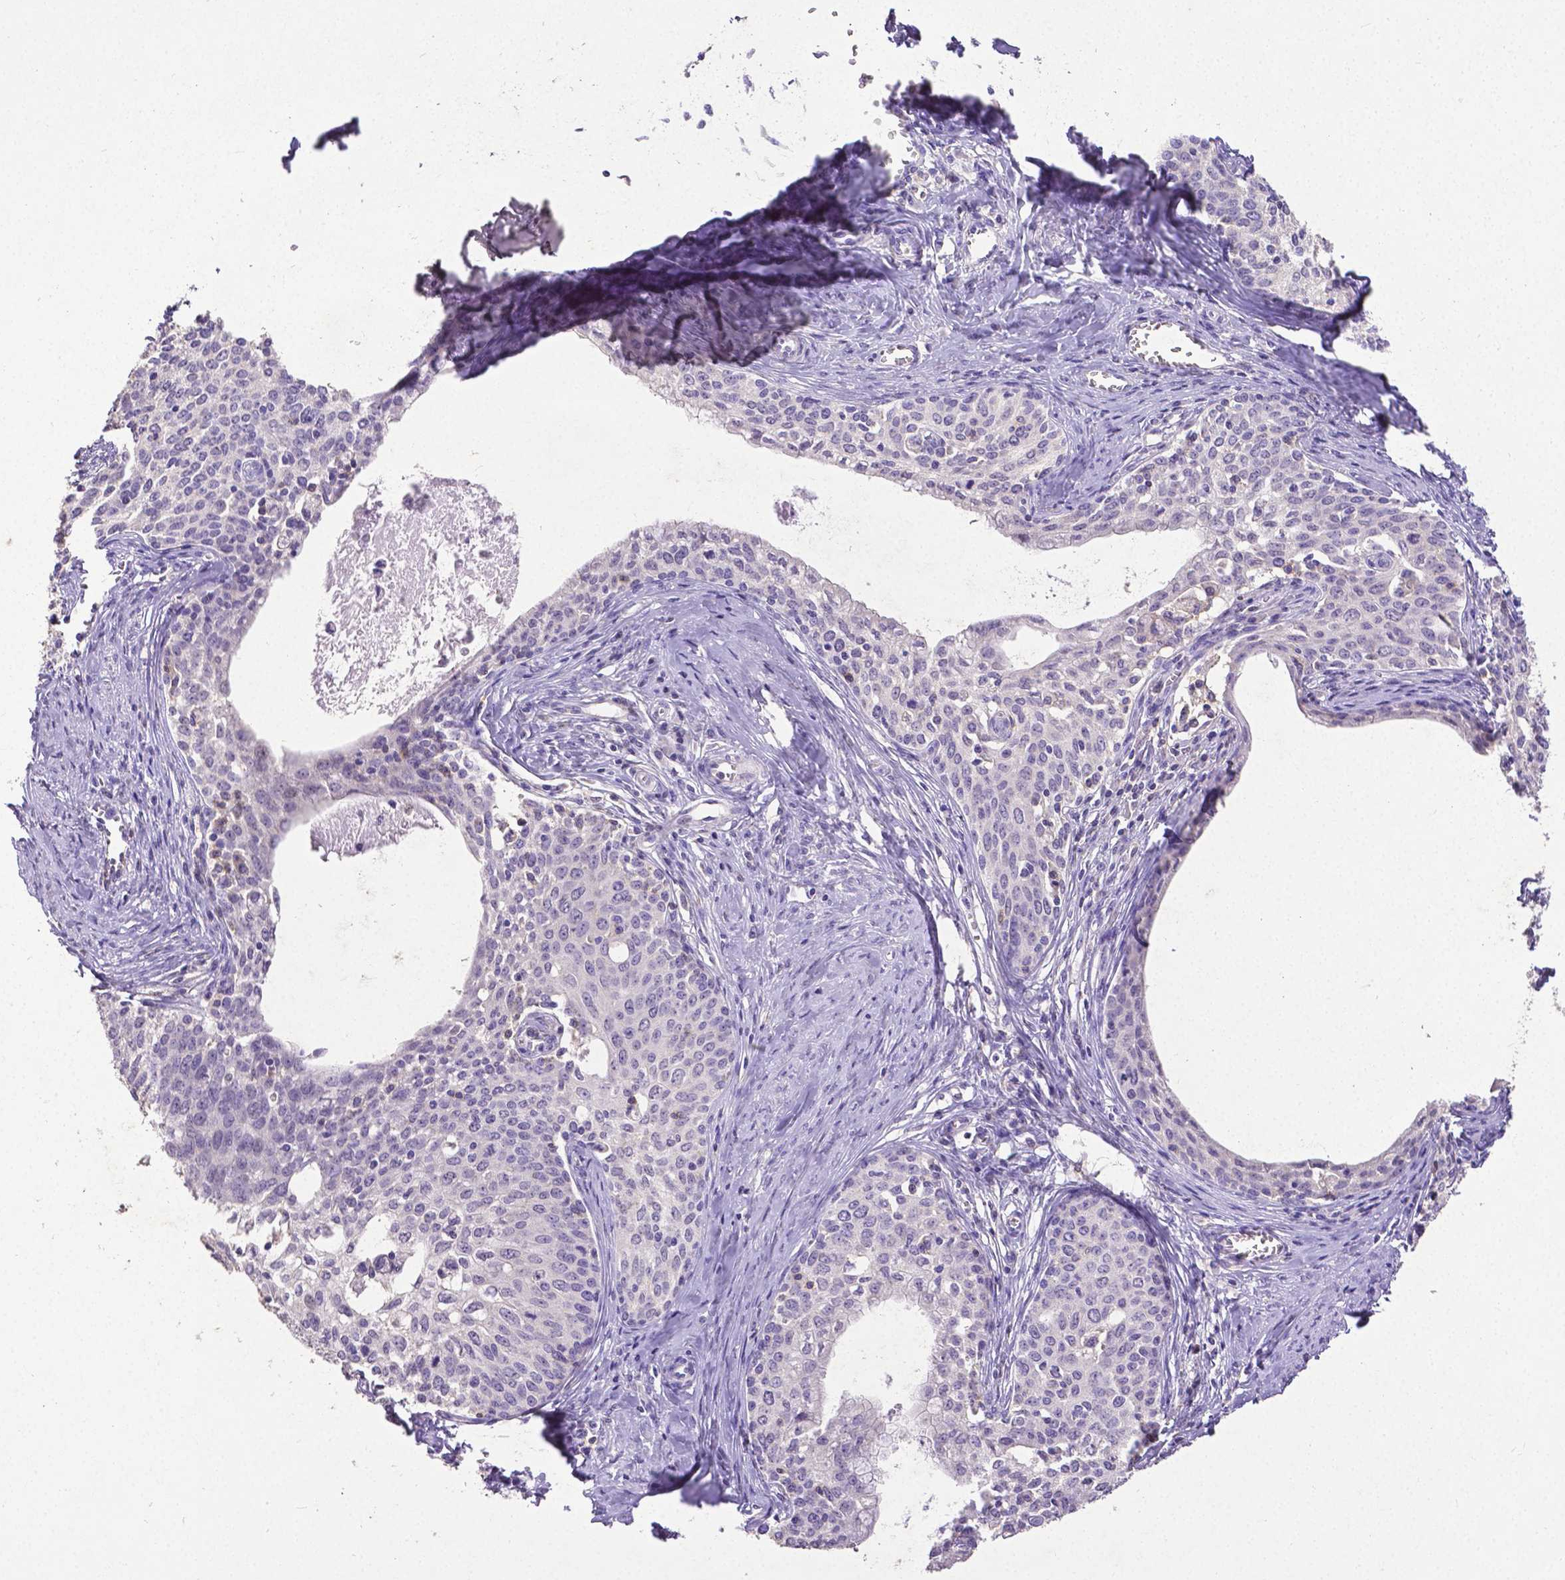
{"staining": {"intensity": "negative", "quantity": "none", "location": "none"}, "tissue": "cervical cancer", "cell_type": "Tumor cells", "image_type": "cancer", "snomed": [{"axis": "morphology", "description": "Squamous cell carcinoma, NOS"}, {"axis": "morphology", "description": "Adenocarcinoma, NOS"}, {"axis": "topography", "description": "Cervix"}], "caption": "DAB immunohistochemical staining of cervical cancer (squamous cell carcinoma) reveals no significant positivity in tumor cells.", "gene": "CD4", "patient": {"sex": "female", "age": 52}}